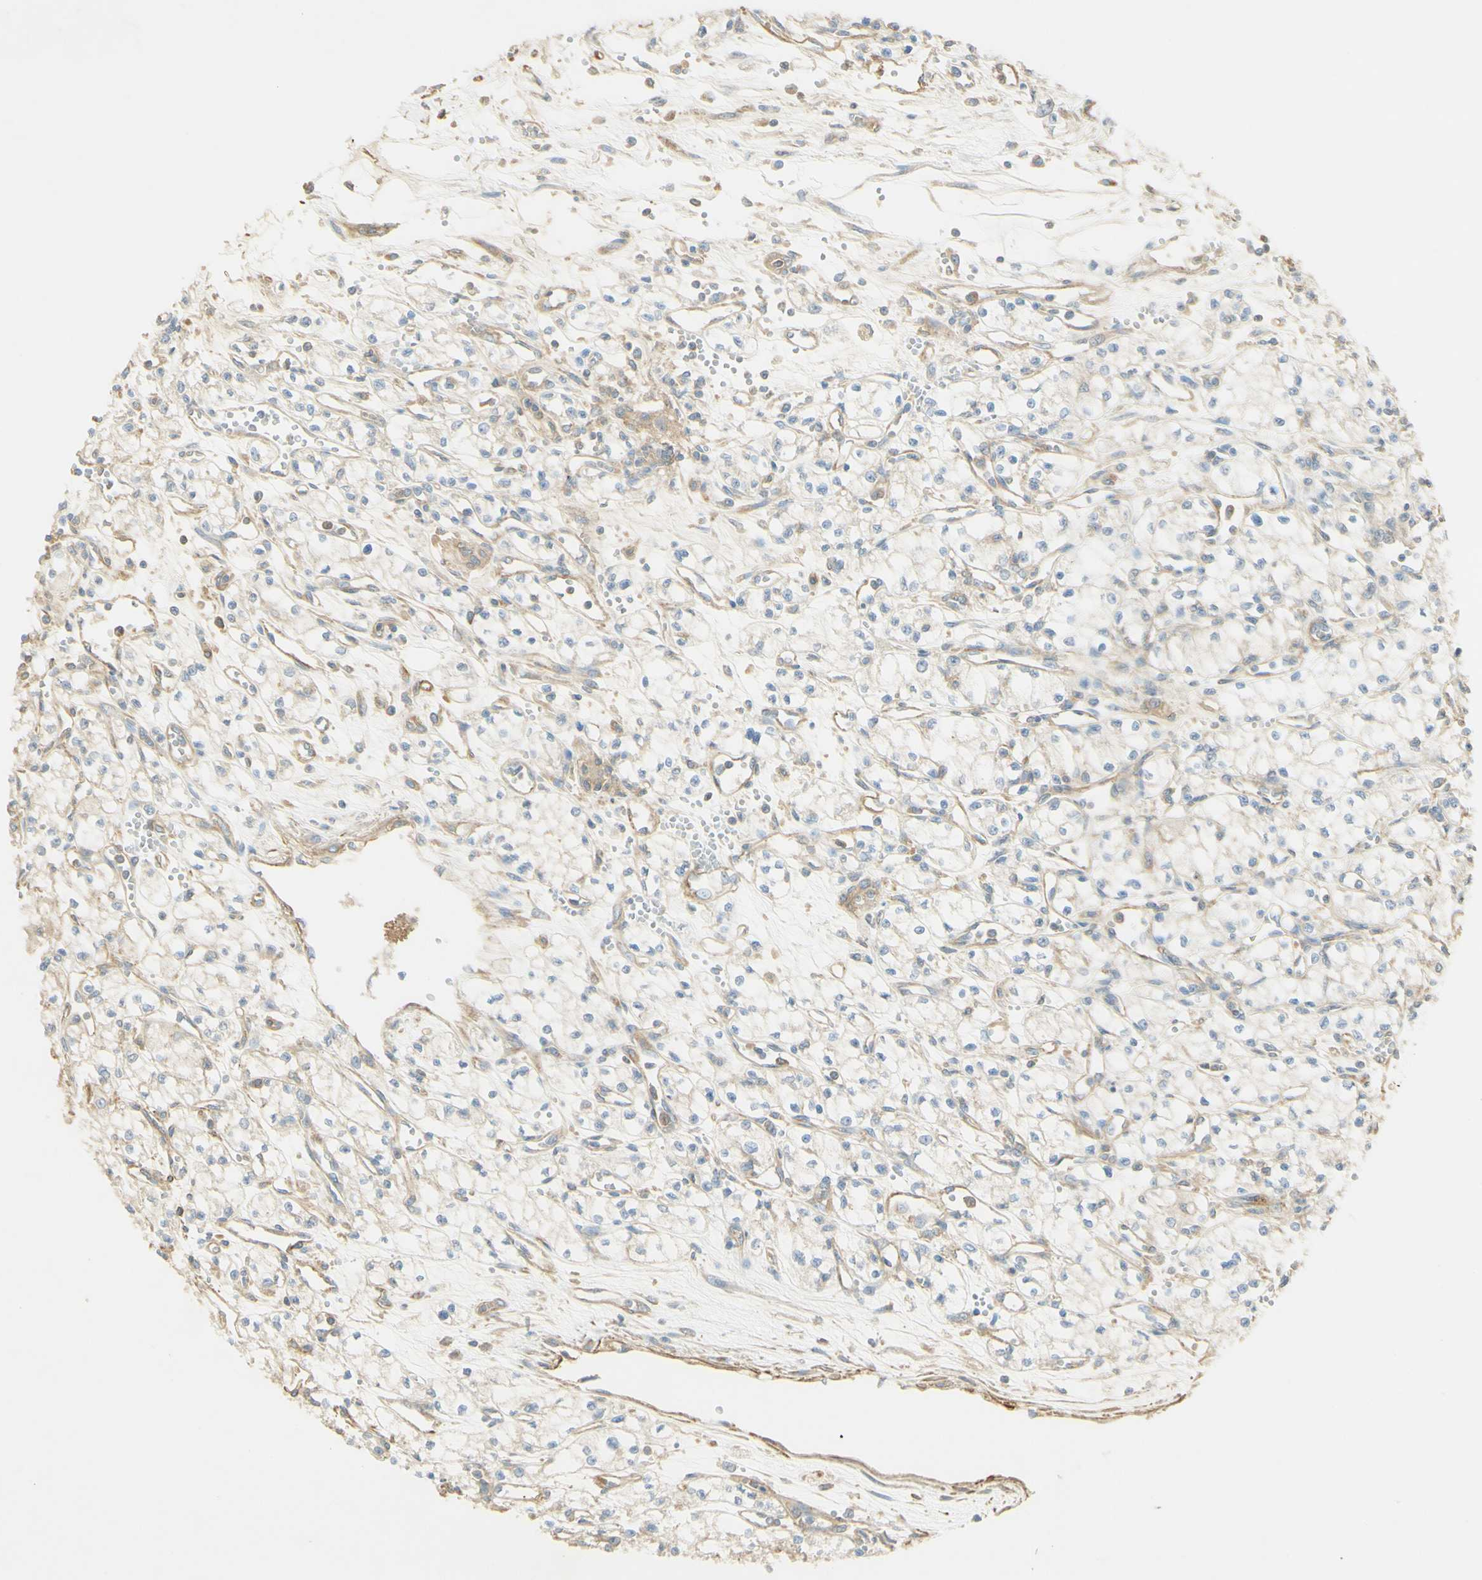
{"staining": {"intensity": "negative", "quantity": "none", "location": "none"}, "tissue": "renal cancer", "cell_type": "Tumor cells", "image_type": "cancer", "snomed": [{"axis": "morphology", "description": "Normal tissue, NOS"}, {"axis": "morphology", "description": "Adenocarcinoma, NOS"}, {"axis": "topography", "description": "Kidney"}], "caption": "Renal cancer was stained to show a protein in brown. There is no significant expression in tumor cells.", "gene": "IKBKG", "patient": {"sex": "male", "age": 59}}